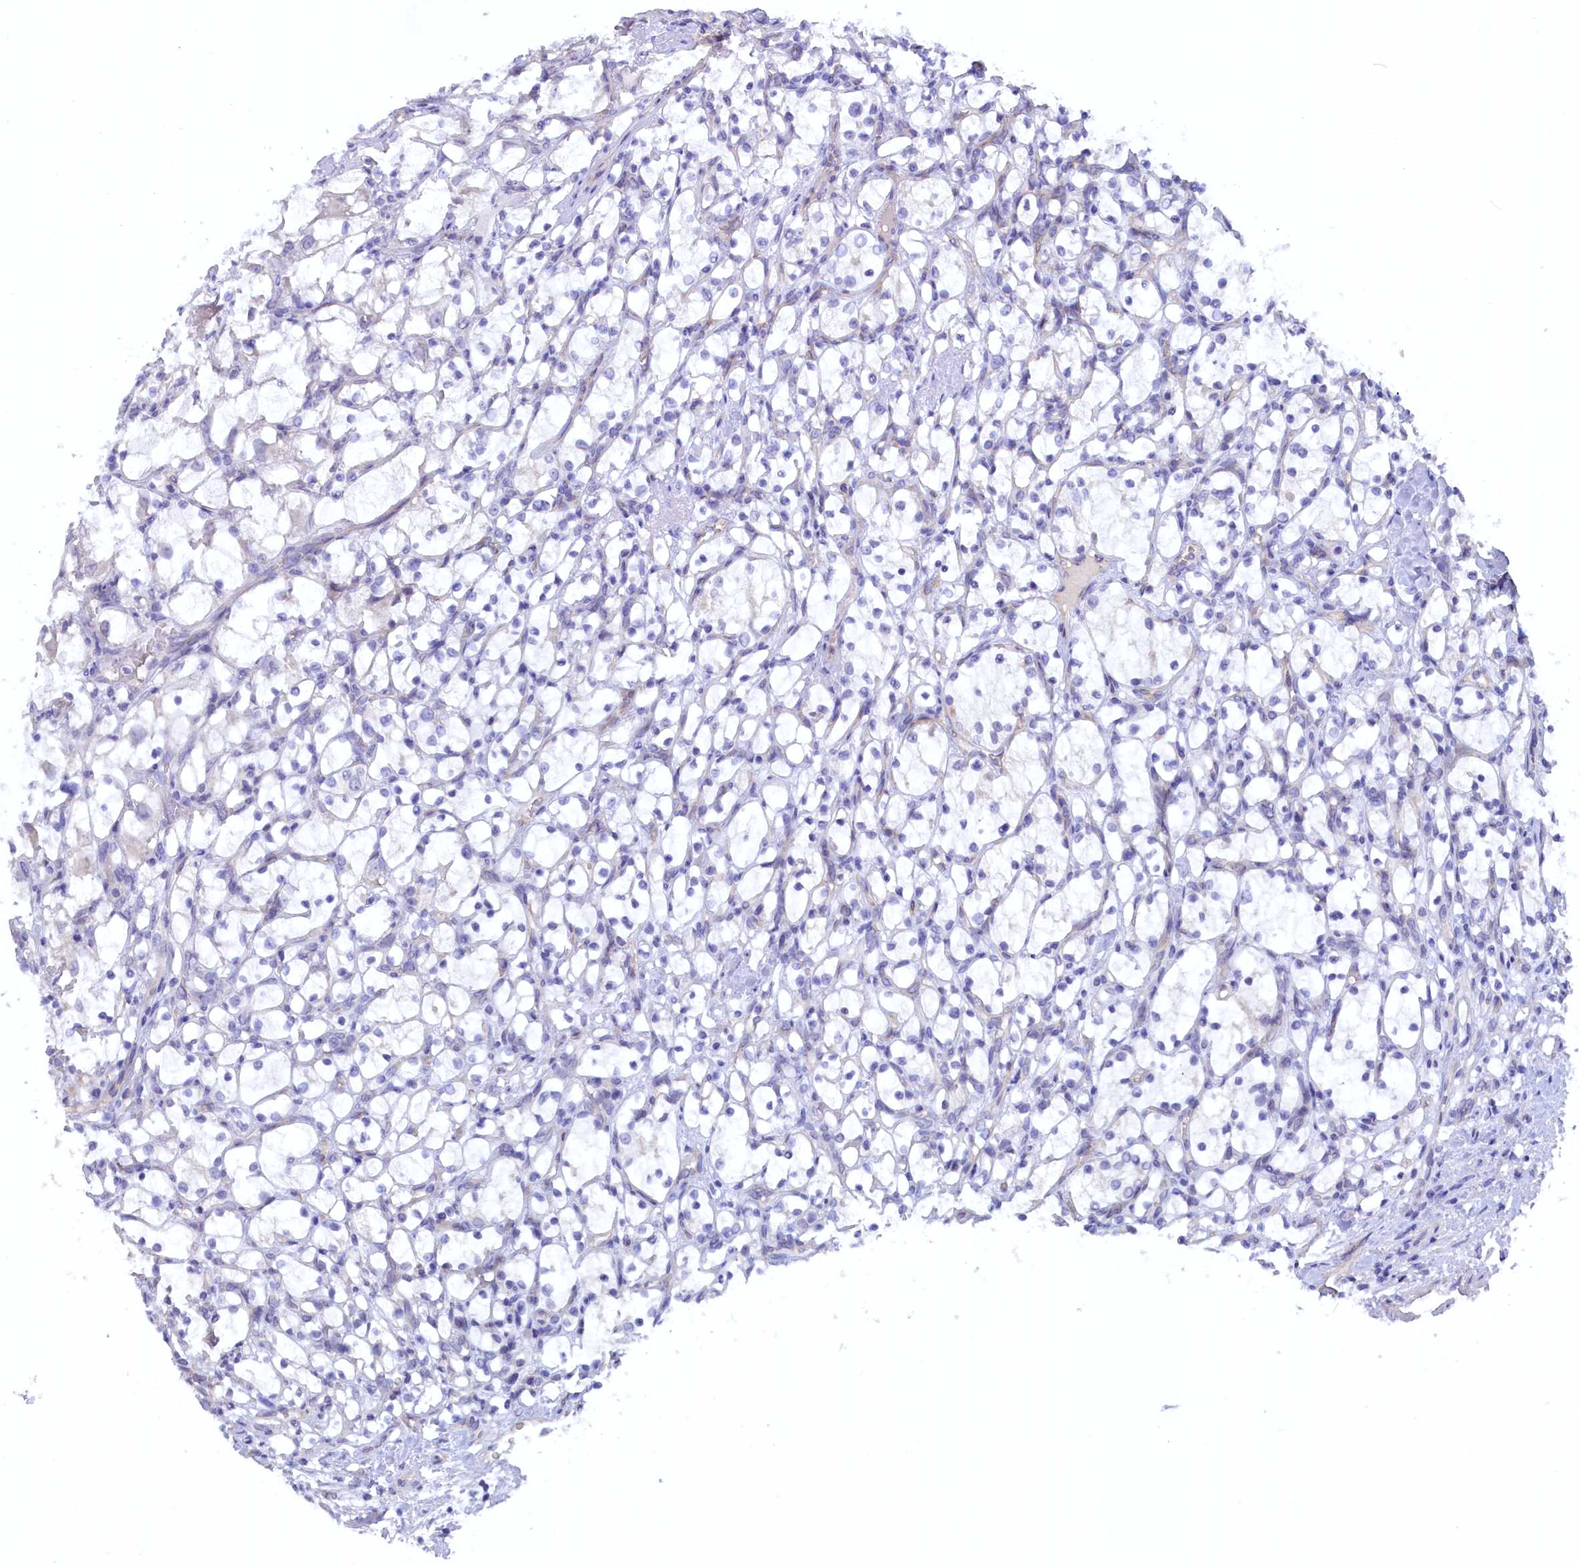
{"staining": {"intensity": "negative", "quantity": "none", "location": "none"}, "tissue": "renal cancer", "cell_type": "Tumor cells", "image_type": "cancer", "snomed": [{"axis": "morphology", "description": "Adenocarcinoma, NOS"}, {"axis": "topography", "description": "Kidney"}], "caption": "Tumor cells show no significant protein positivity in renal adenocarcinoma.", "gene": "ZSWIM4", "patient": {"sex": "female", "age": 69}}